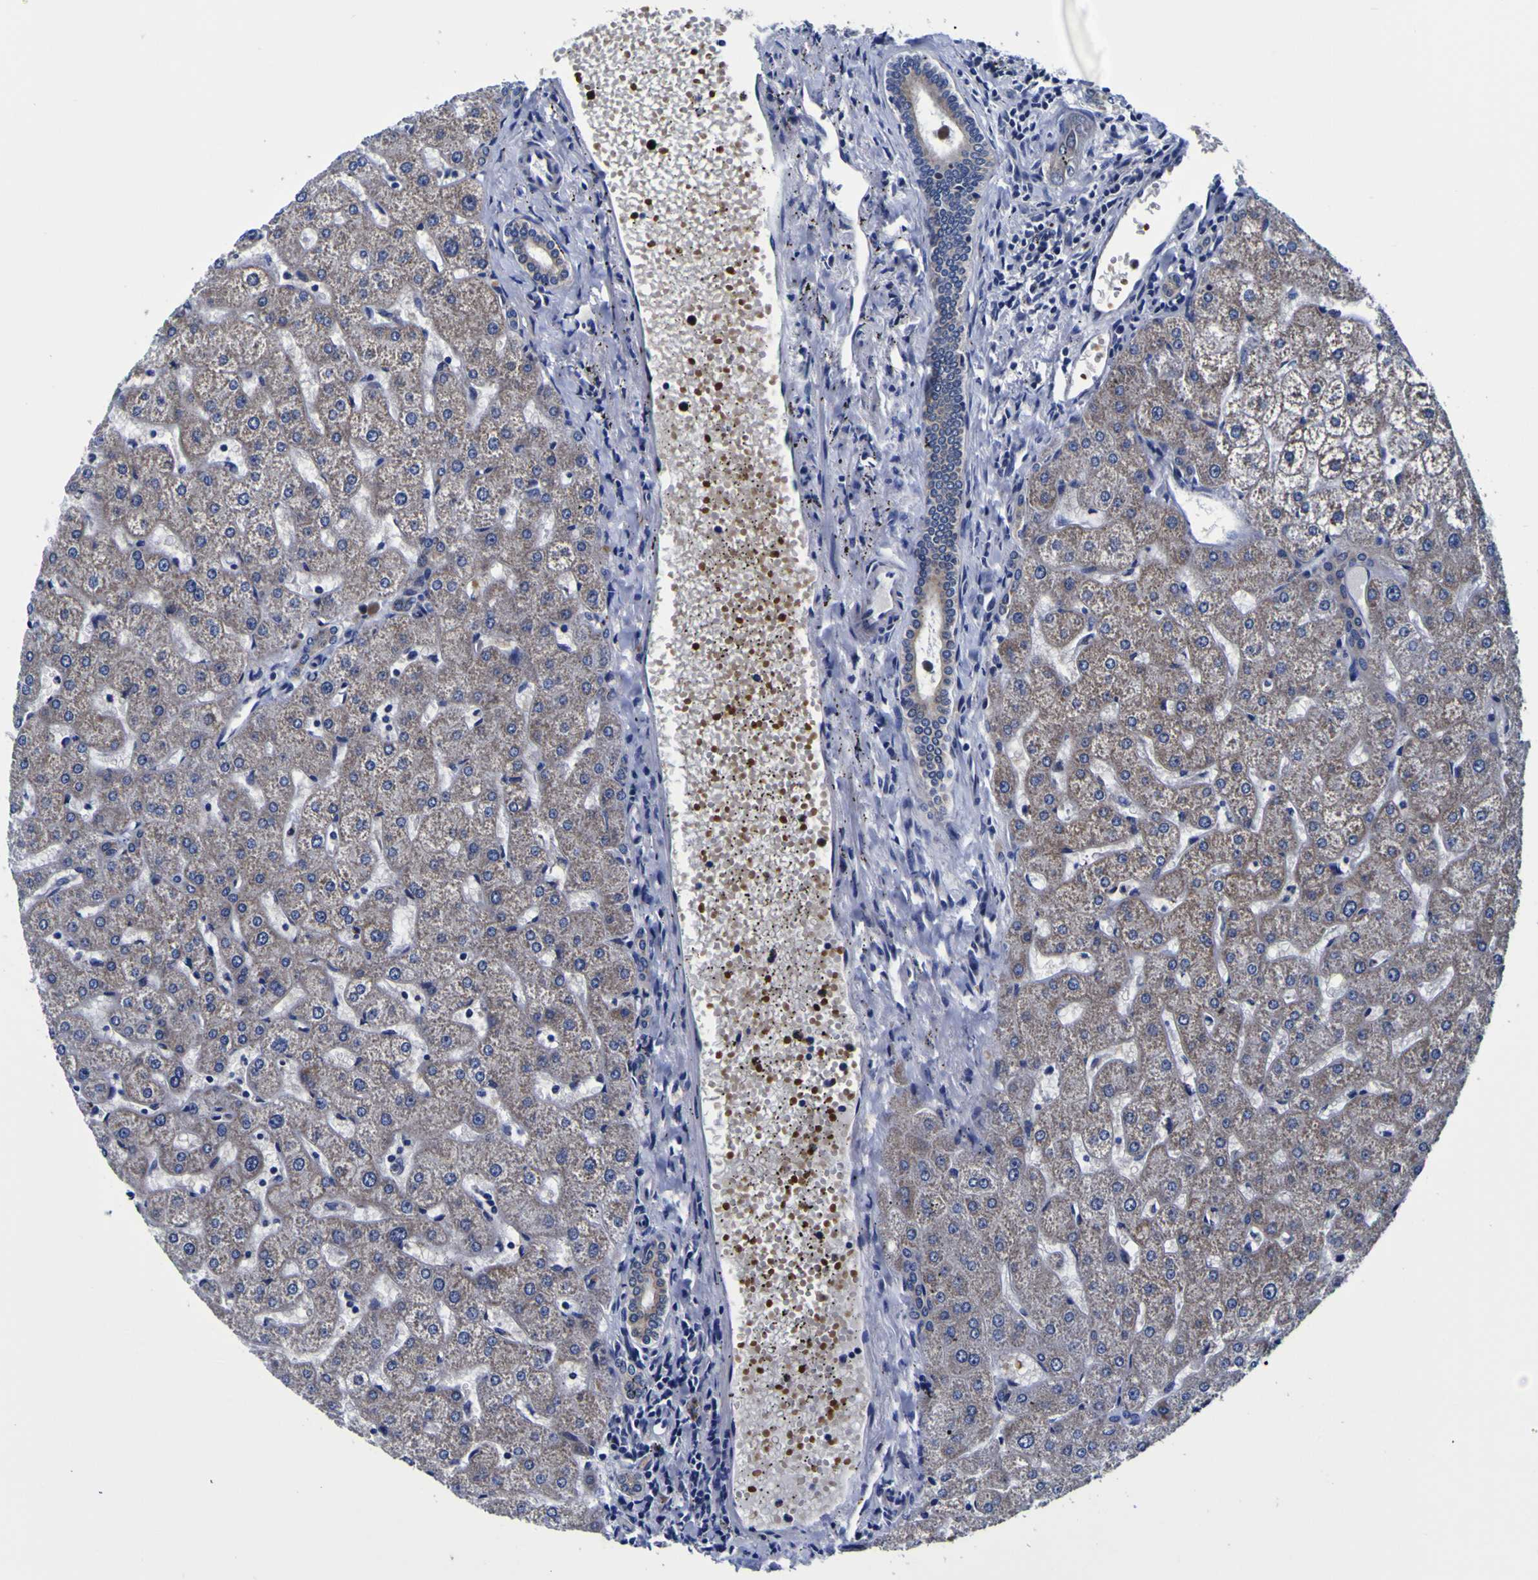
{"staining": {"intensity": "weak", "quantity": ">75%", "location": "cytoplasmic/membranous"}, "tissue": "liver", "cell_type": "Cholangiocytes", "image_type": "normal", "snomed": [{"axis": "morphology", "description": "Normal tissue, NOS"}, {"axis": "topography", "description": "Liver"}], "caption": "Protein staining of benign liver shows weak cytoplasmic/membranous expression in about >75% of cholangiocytes.", "gene": "PDLIM4", "patient": {"sex": "male", "age": 67}}